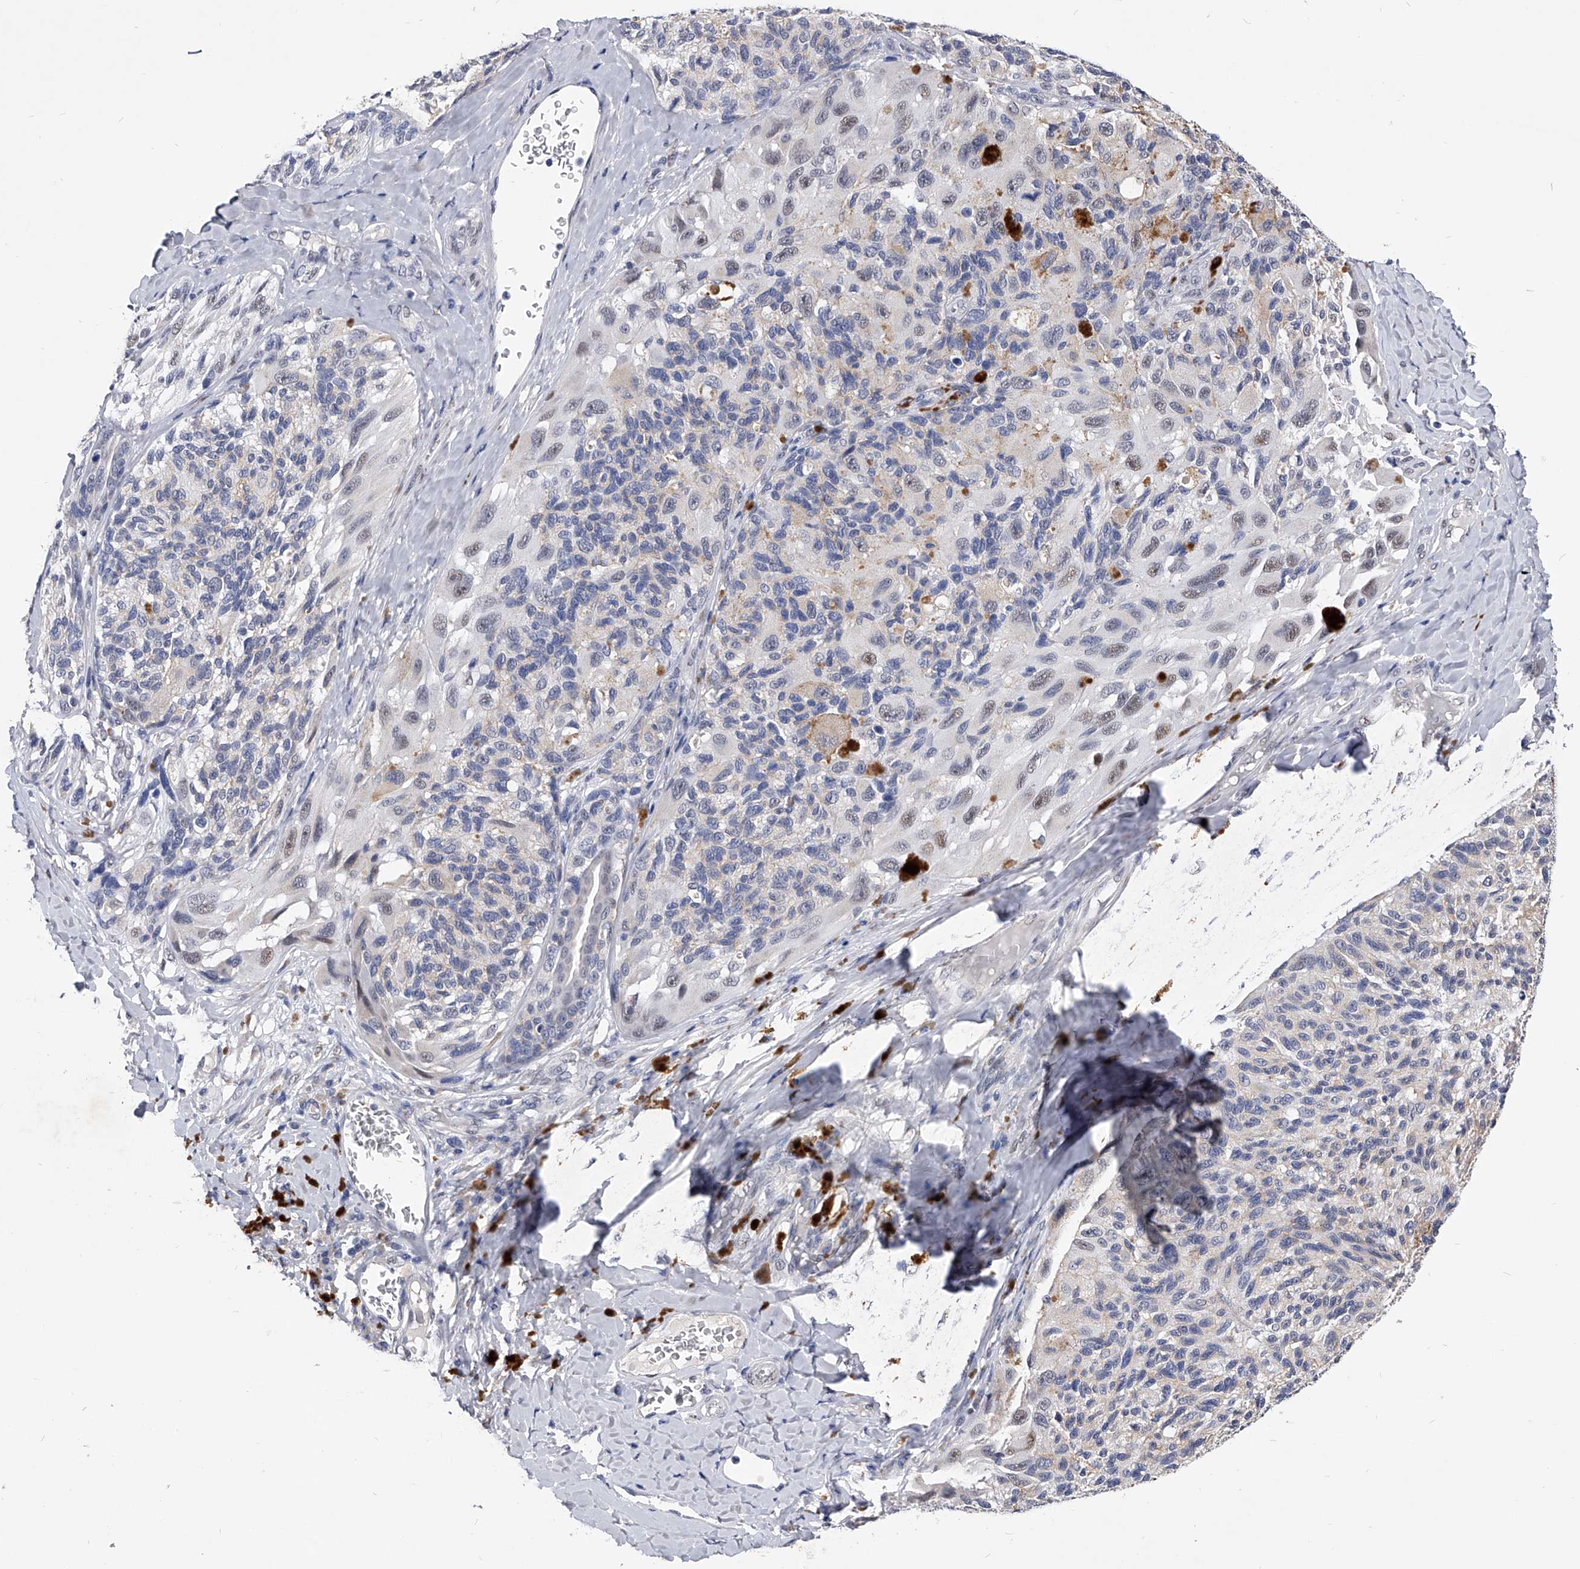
{"staining": {"intensity": "weak", "quantity": "<25%", "location": "nuclear"}, "tissue": "melanoma", "cell_type": "Tumor cells", "image_type": "cancer", "snomed": [{"axis": "morphology", "description": "Malignant melanoma, NOS"}, {"axis": "topography", "description": "Skin"}], "caption": "Tumor cells are negative for protein expression in human melanoma.", "gene": "ZNF529", "patient": {"sex": "female", "age": 73}}